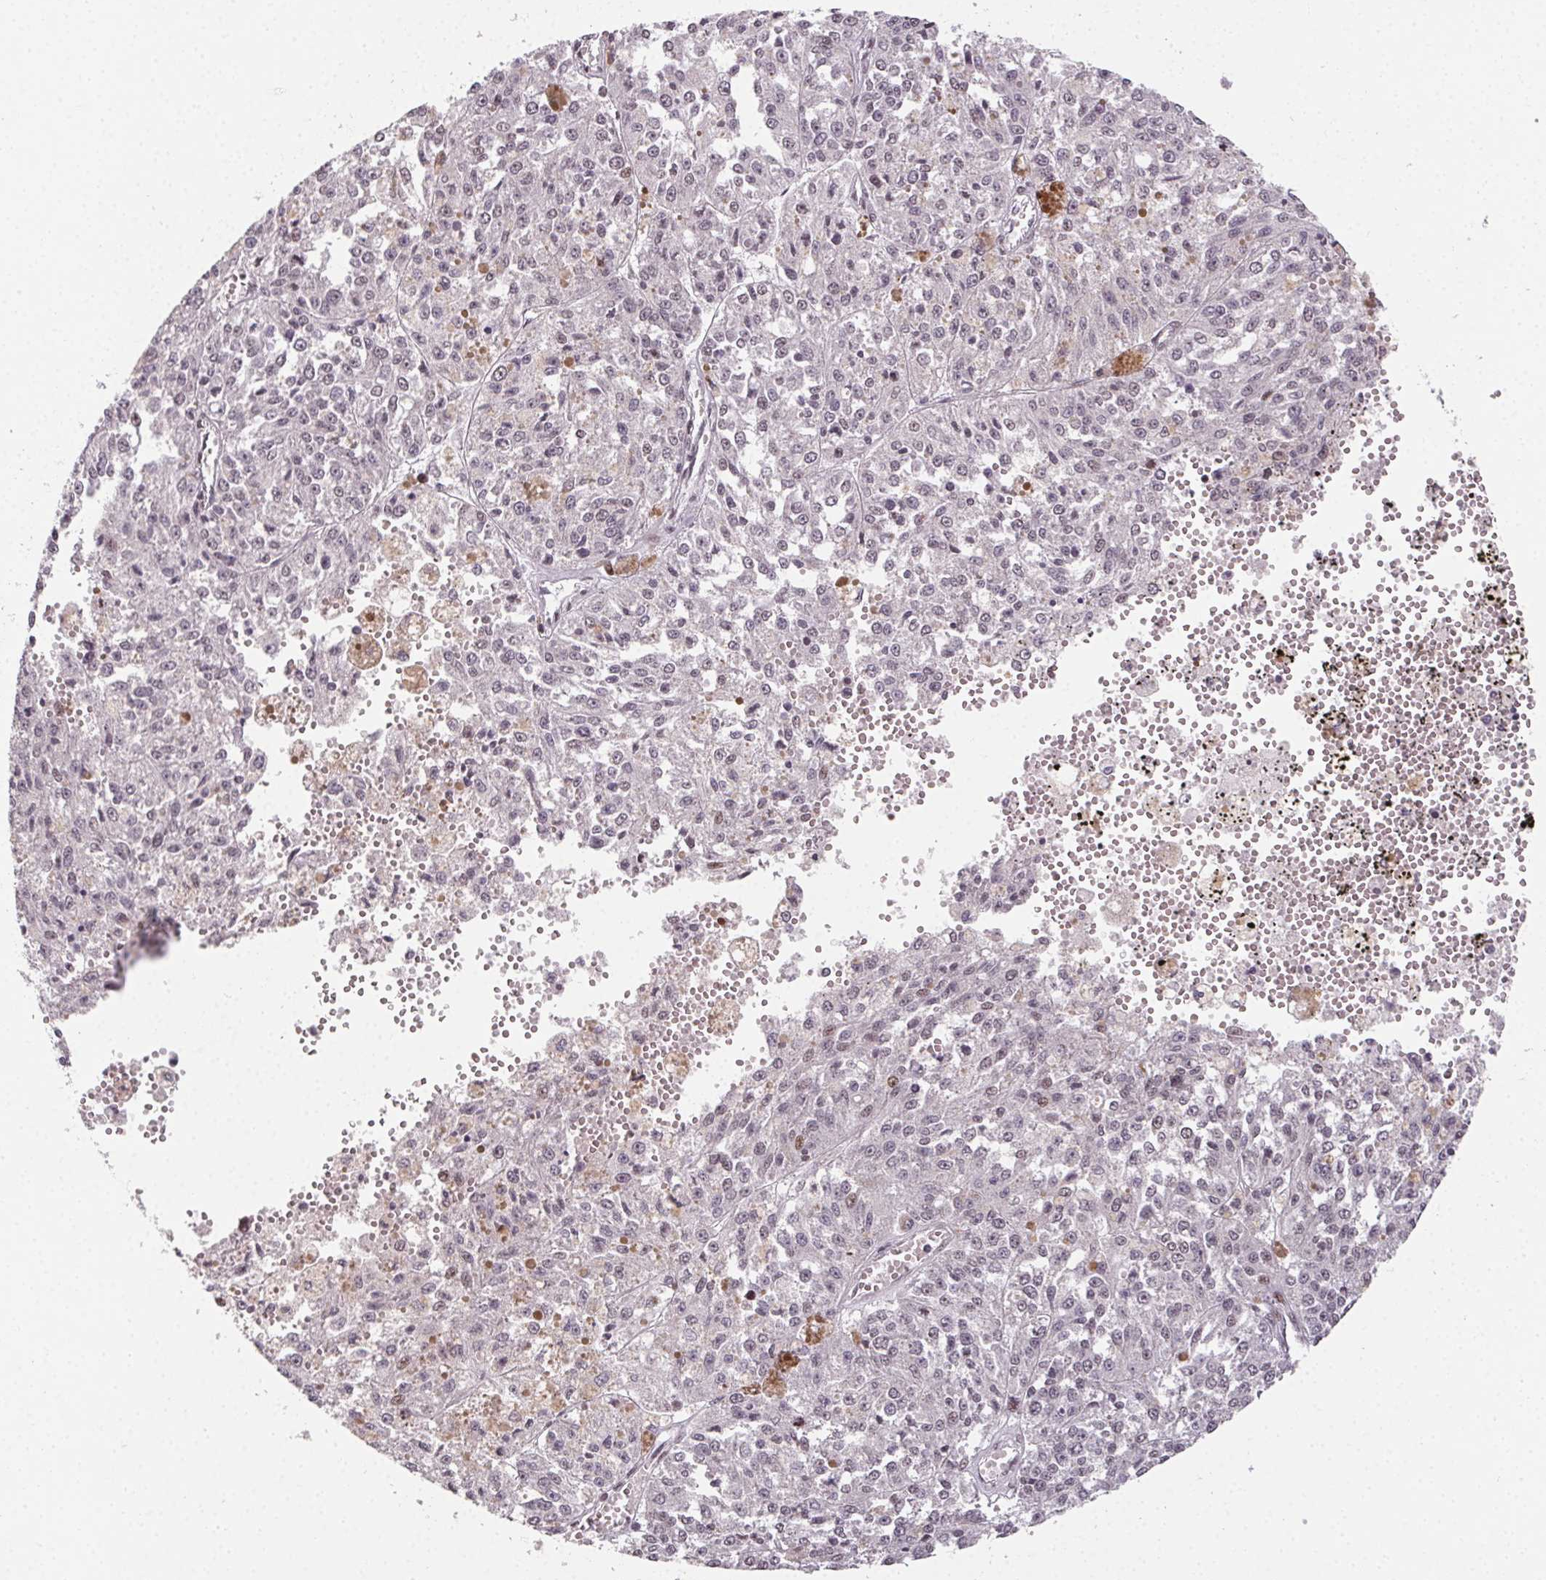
{"staining": {"intensity": "negative", "quantity": "none", "location": "none"}, "tissue": "melanoma", "cell_type": "Tumor cells", "image_type": "cancer", "snomed": [{"axis": "morphology", "description": "Malignant melanoma, Metastatic site"}, {"axis": "topography", "description": "Lymph node"}], "caption": "High magnification brightfield microscopy of melanoma stained with DAB (3,3'-diaminobenzidine) (brown) and counterstained with hematoxylin (blue): tumor cells show no significant expression.", "gene": "KMT2A", "patient": {"sex": "female", "age": 64}}